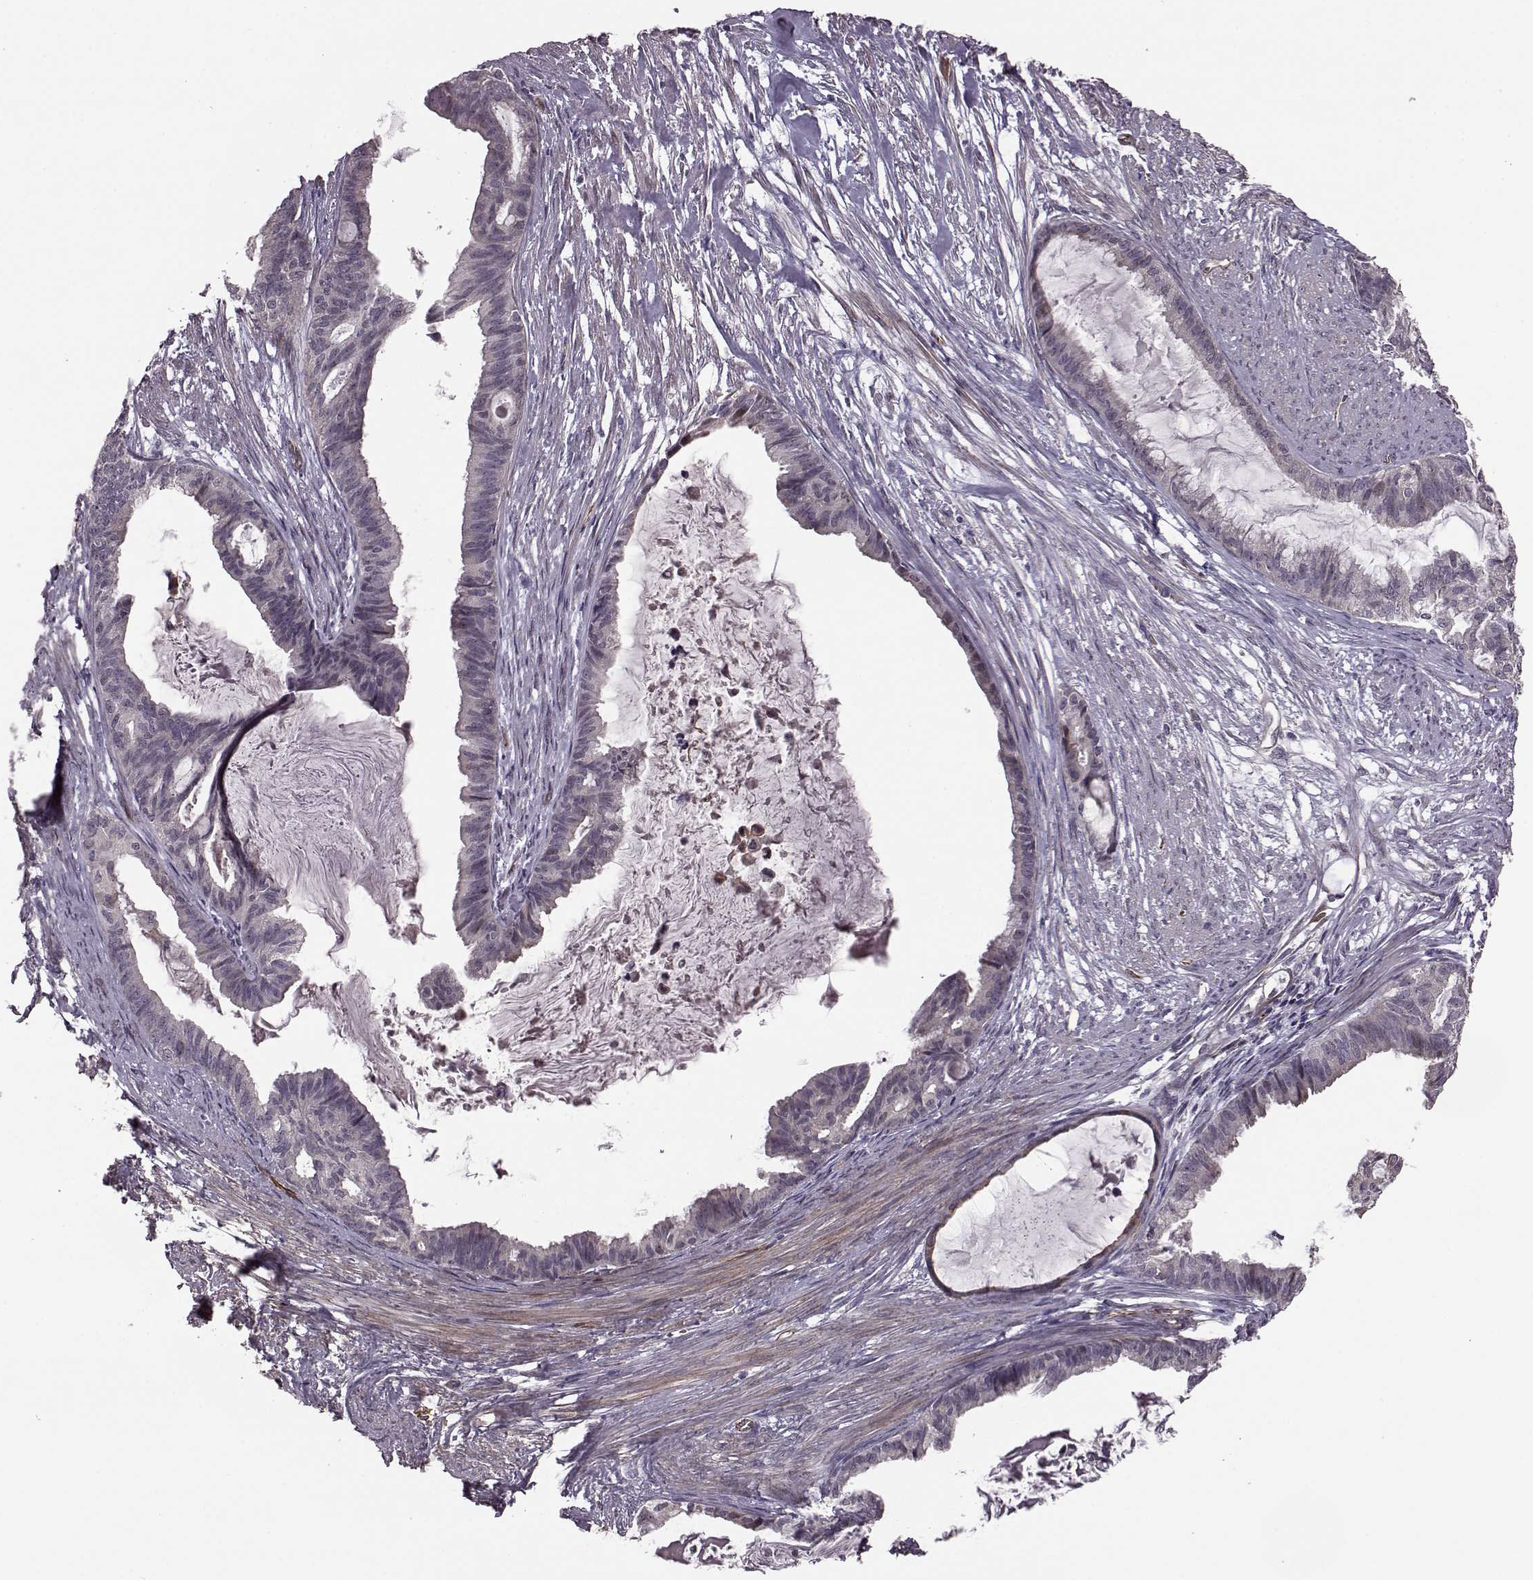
{"staining": {"intensity": "negative", "quantity": "none", "location": "none"}, "tissue": "endometrial cancer", "cell_type": "Tumor cells", "image_type": "cancer", "snomed": [{"axis": "morphology", "description": "Adenocarcinoma, NOS"}, {"axis": "topography", "description": "Endometrium"}], "caption": "Immunohistochemistry (IHC) photomicrograph of adenocarcinoma (endometrial) stained for a protein (brown), which reveals no expression in tumor cells.", "gene": "SYNPO", "patient": {"sex": "female", "age": 86}}